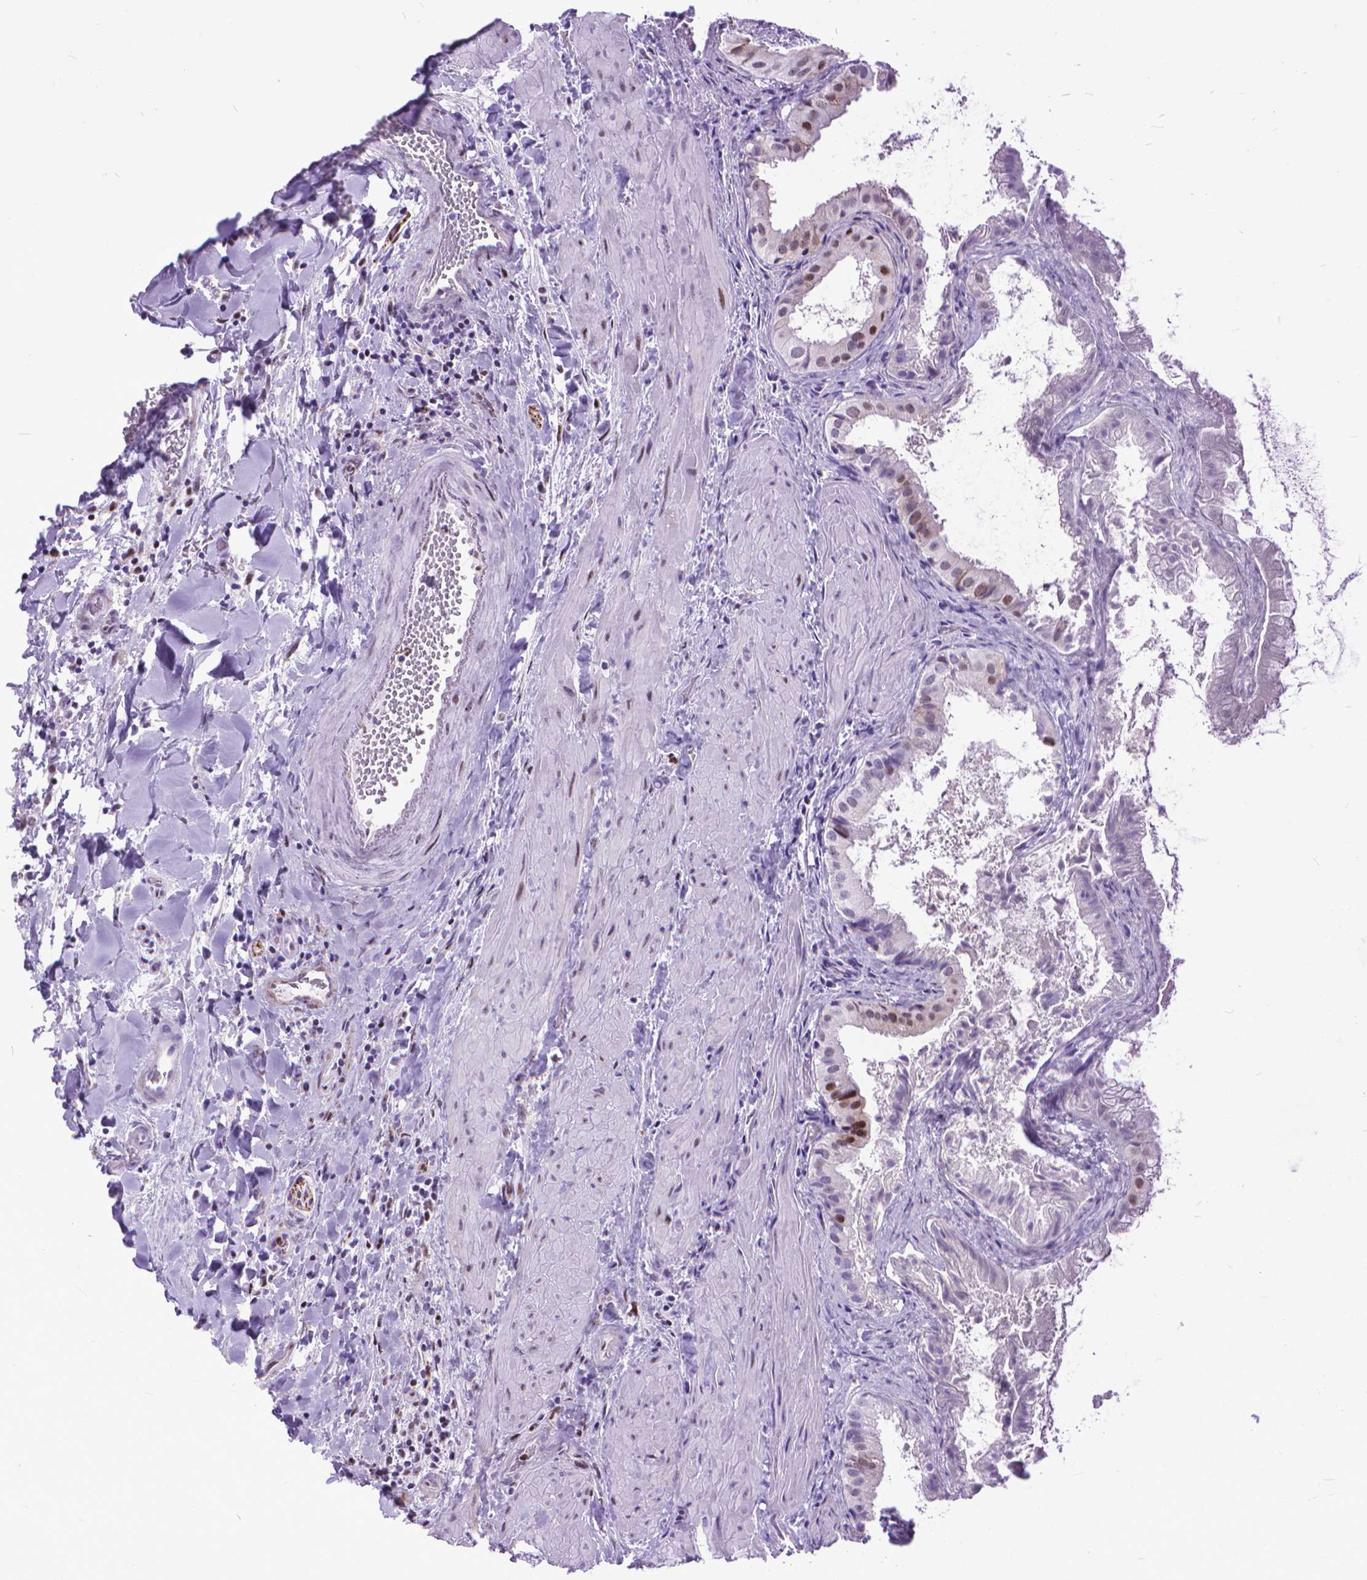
{"staining": {"intensity": "moderate", "quantity": "<25%", "location": "nuclear"}, "tissue": "gallbladder", "cell_type": "Glandular cells", "image_type": "normal", "snomed": [{"axis": "morphology", "description": "Normal tissue, NOS"}, {"axis": "topography", "description": "Gallbladder"}], "caption": "The micrograph reveals staining of benign gallbladder, revealing moderate nuclear protein positivity (brown color) within glandular cells. (DAB = brown stain, brightfield microscopy at high magnification).", "gene": "POLE4", "patient": {"sex": "male", "age": 70}}